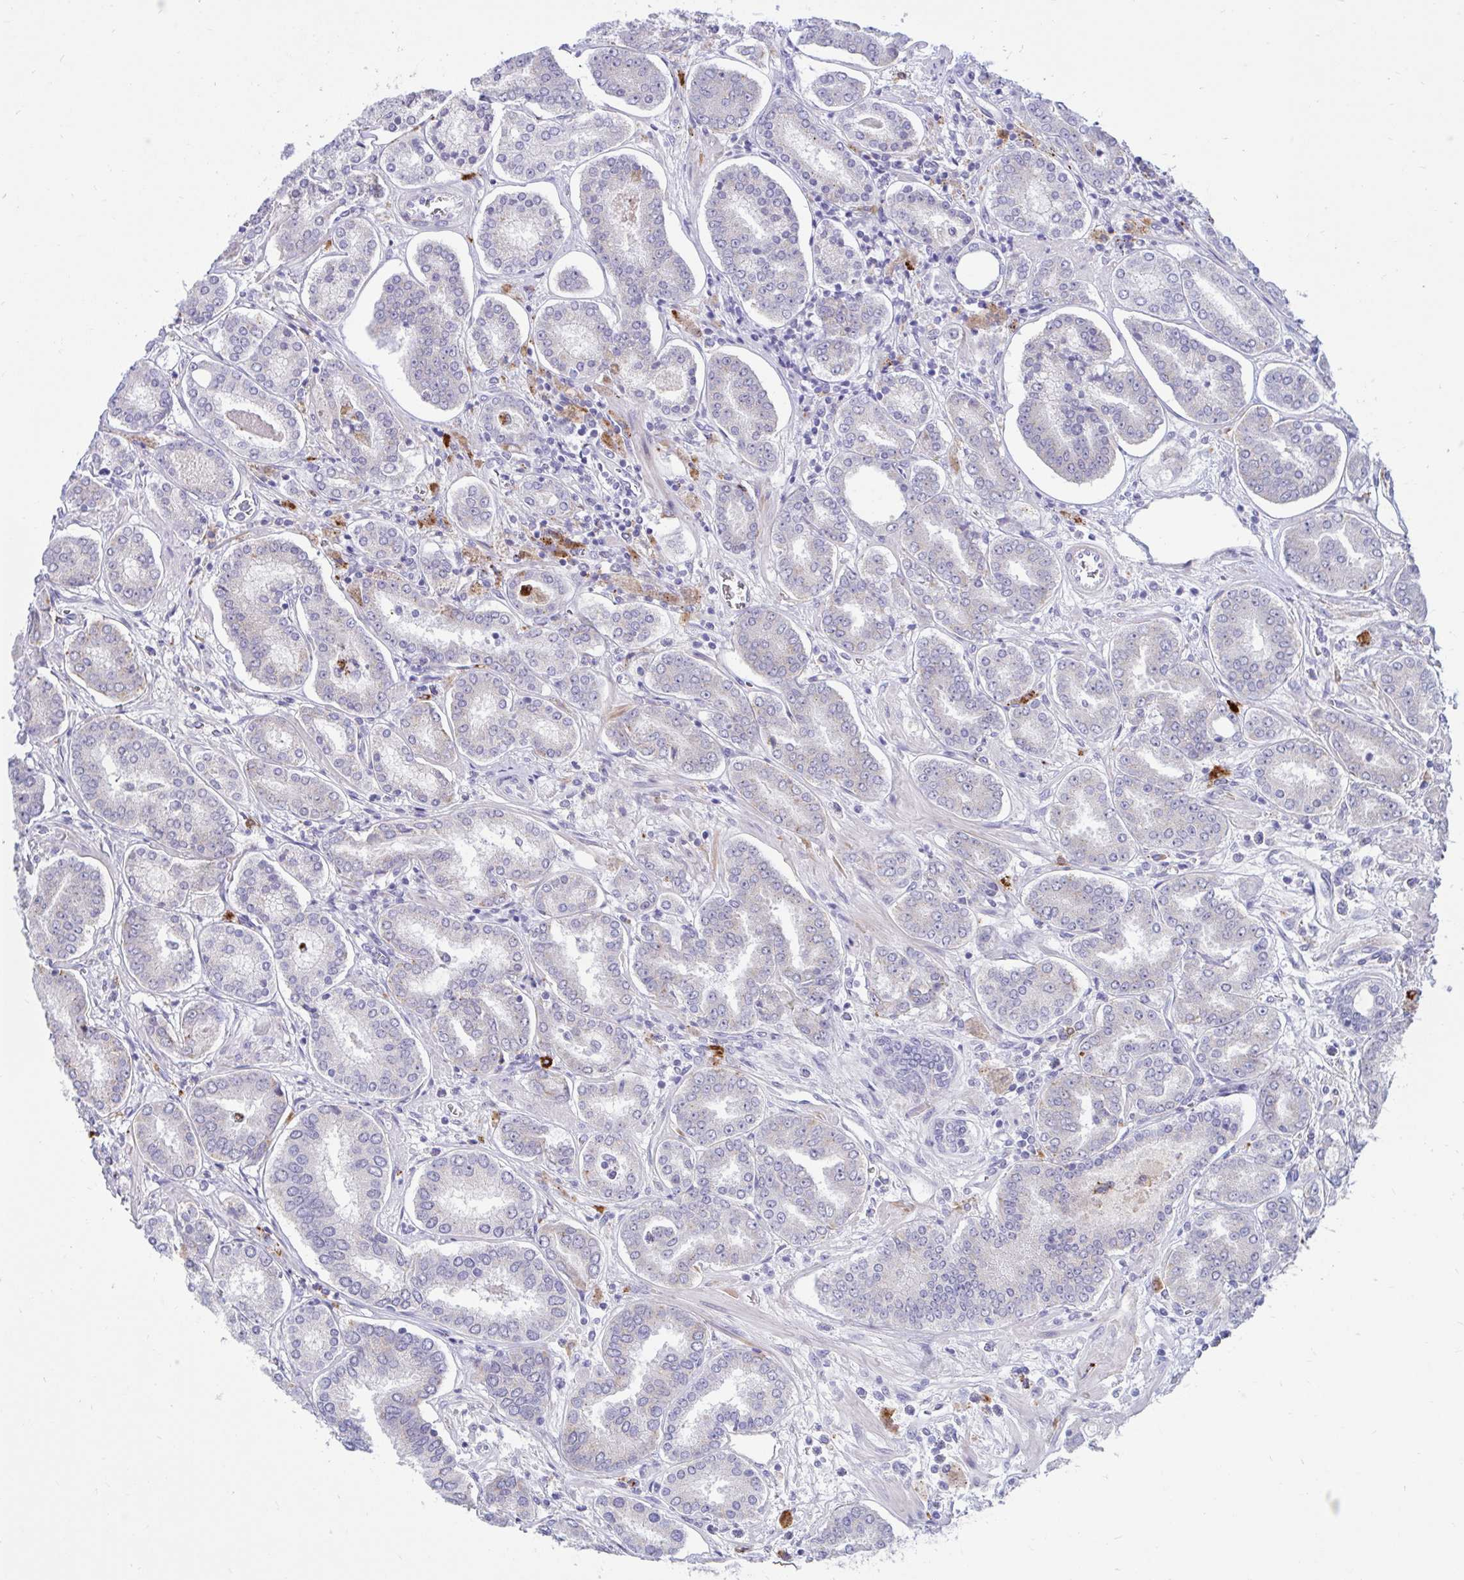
{"staining": {"intensity": "negative", "quantity": "none", "location": "none"}, "tissue": "prostate cancer", "cell_type": "Tumor cells", "image_type": "cancer", "snomed": [{"axis": "morphology", "description": "Adenocarcinoma, High grade"}, {"axis": "topography", "description": "Prostate"}], "caption": "The histopathology image reveals no significant positivity in tumor cells of prostate cancer.", "gene": "FAM219B", "patient": {"sex": "male", "age": 72}}